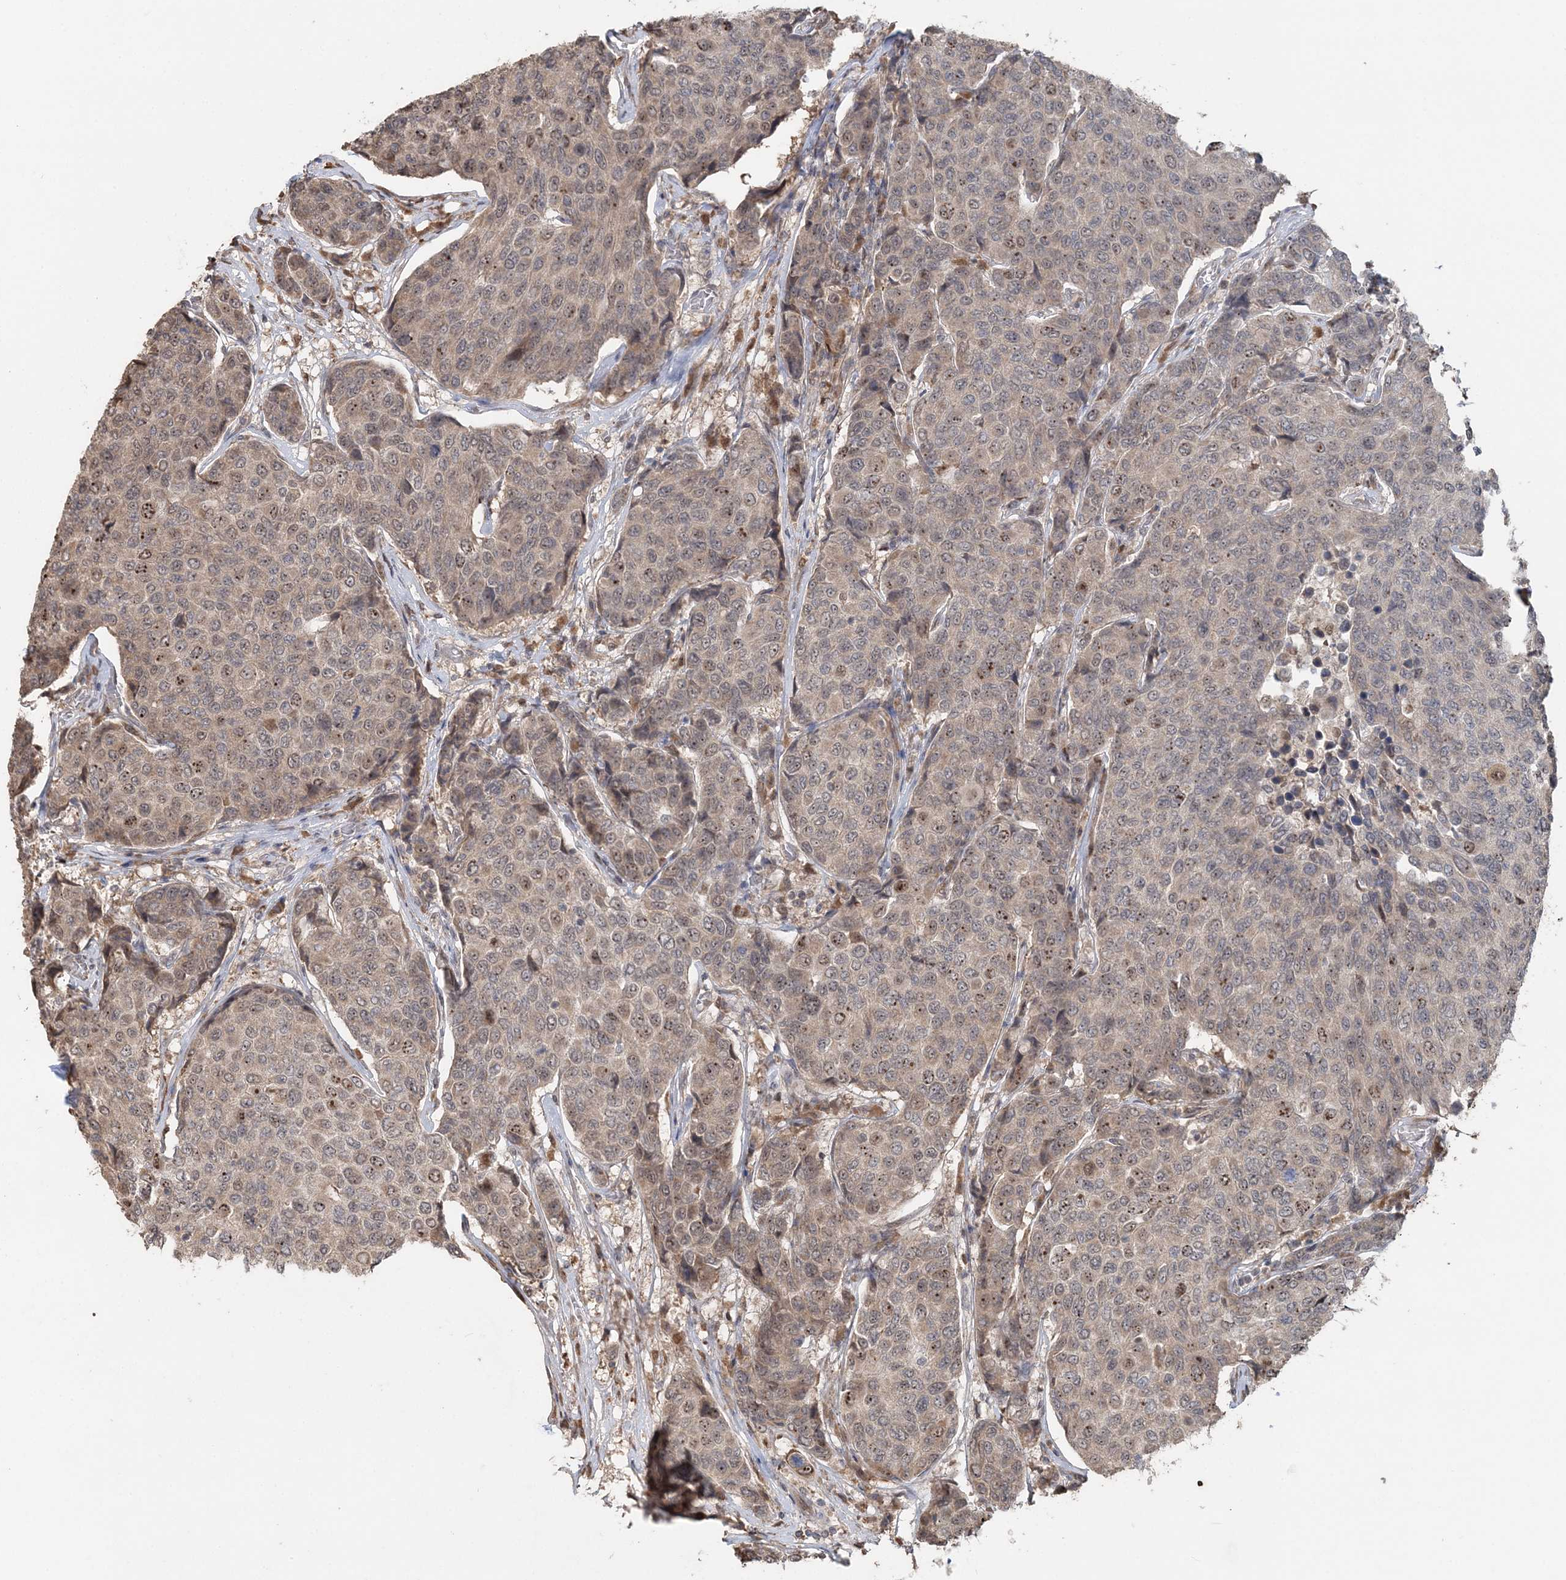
{"staining": {"intensity": "moderate", "quantity": "<25%", "location": "nuclear"}, "tissue": "breast cancer", "cell_type": "Tumor cells", "image_type": "cancer", "snomed": [{"axis": "morphology", "description": "Duct carcinoma"}, {"axis": "topography", "description": "Breast"}], "caption": "Protein staining by immunohistochemistry reveals moderate nuclear expression in about <25% of tumor cells in breast invasive ductal carcinoma. The protein is stained brown, and the nuclei are stained in blue (DAB (3,3'-diaminobenzidine) IHC with brightfield microscopy, high magnification).", "gene": "SLU7", "patient": {"sex": "female", "age": 55}}